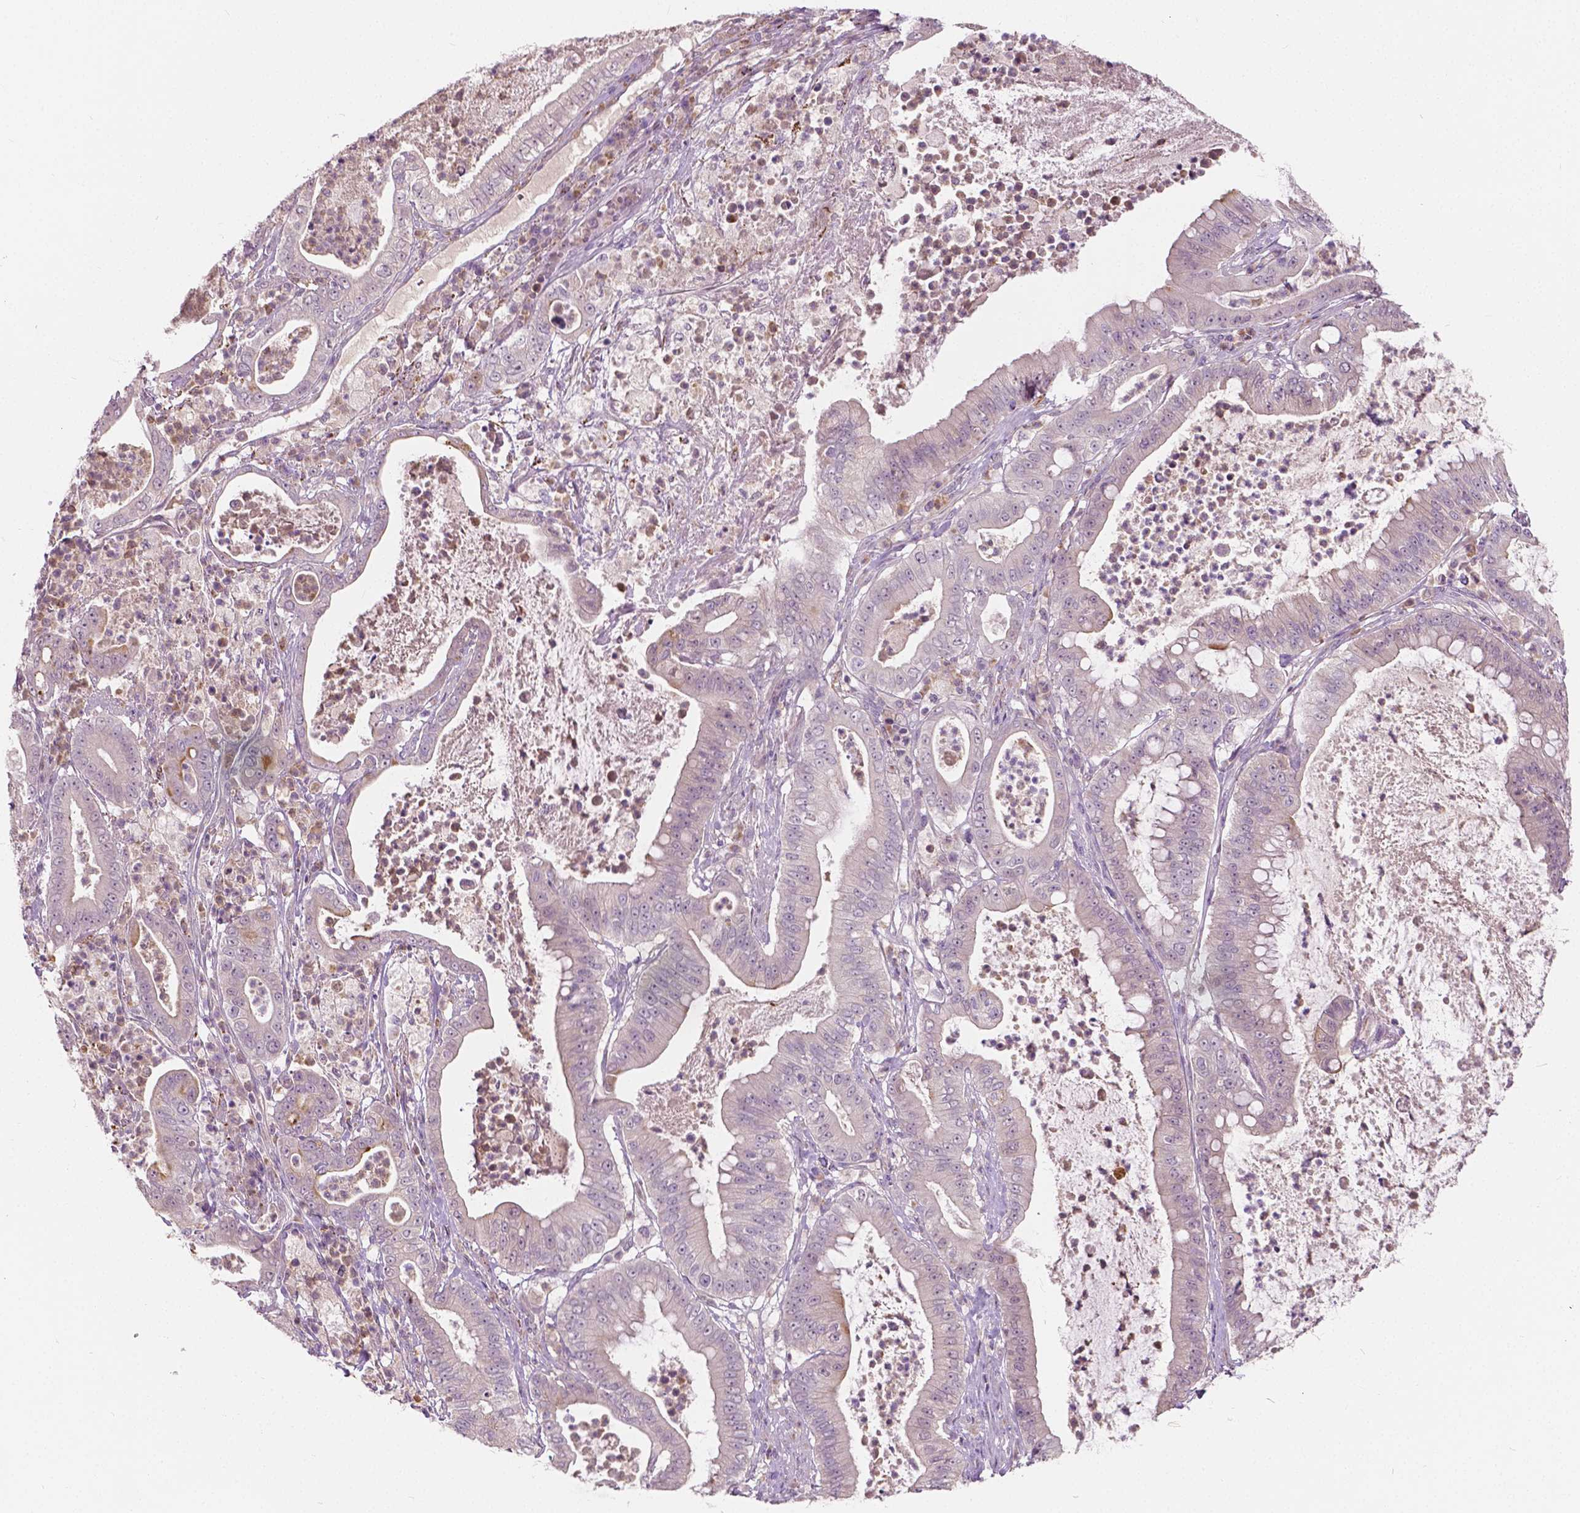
{"staining": {"intensity": "negative", "quantity": "none", "location": "none"}, "tissue": "pancreatic cancer", "cell_type": "Tumor cells", "image_type": "cancer", "snomed": [{"axis": "morphology", "description": "Adenocarcinoma, NOS"}, {"axis": "topography", "description": "Pancreas"}], "caption": "A high-resolution image shows IHC staining of adenocarcinoma (pancreatic), which demonstrates no significant staining in tumor cells.", "gene": "DLX6", "patient": {"sex": "male", "age": 71}}